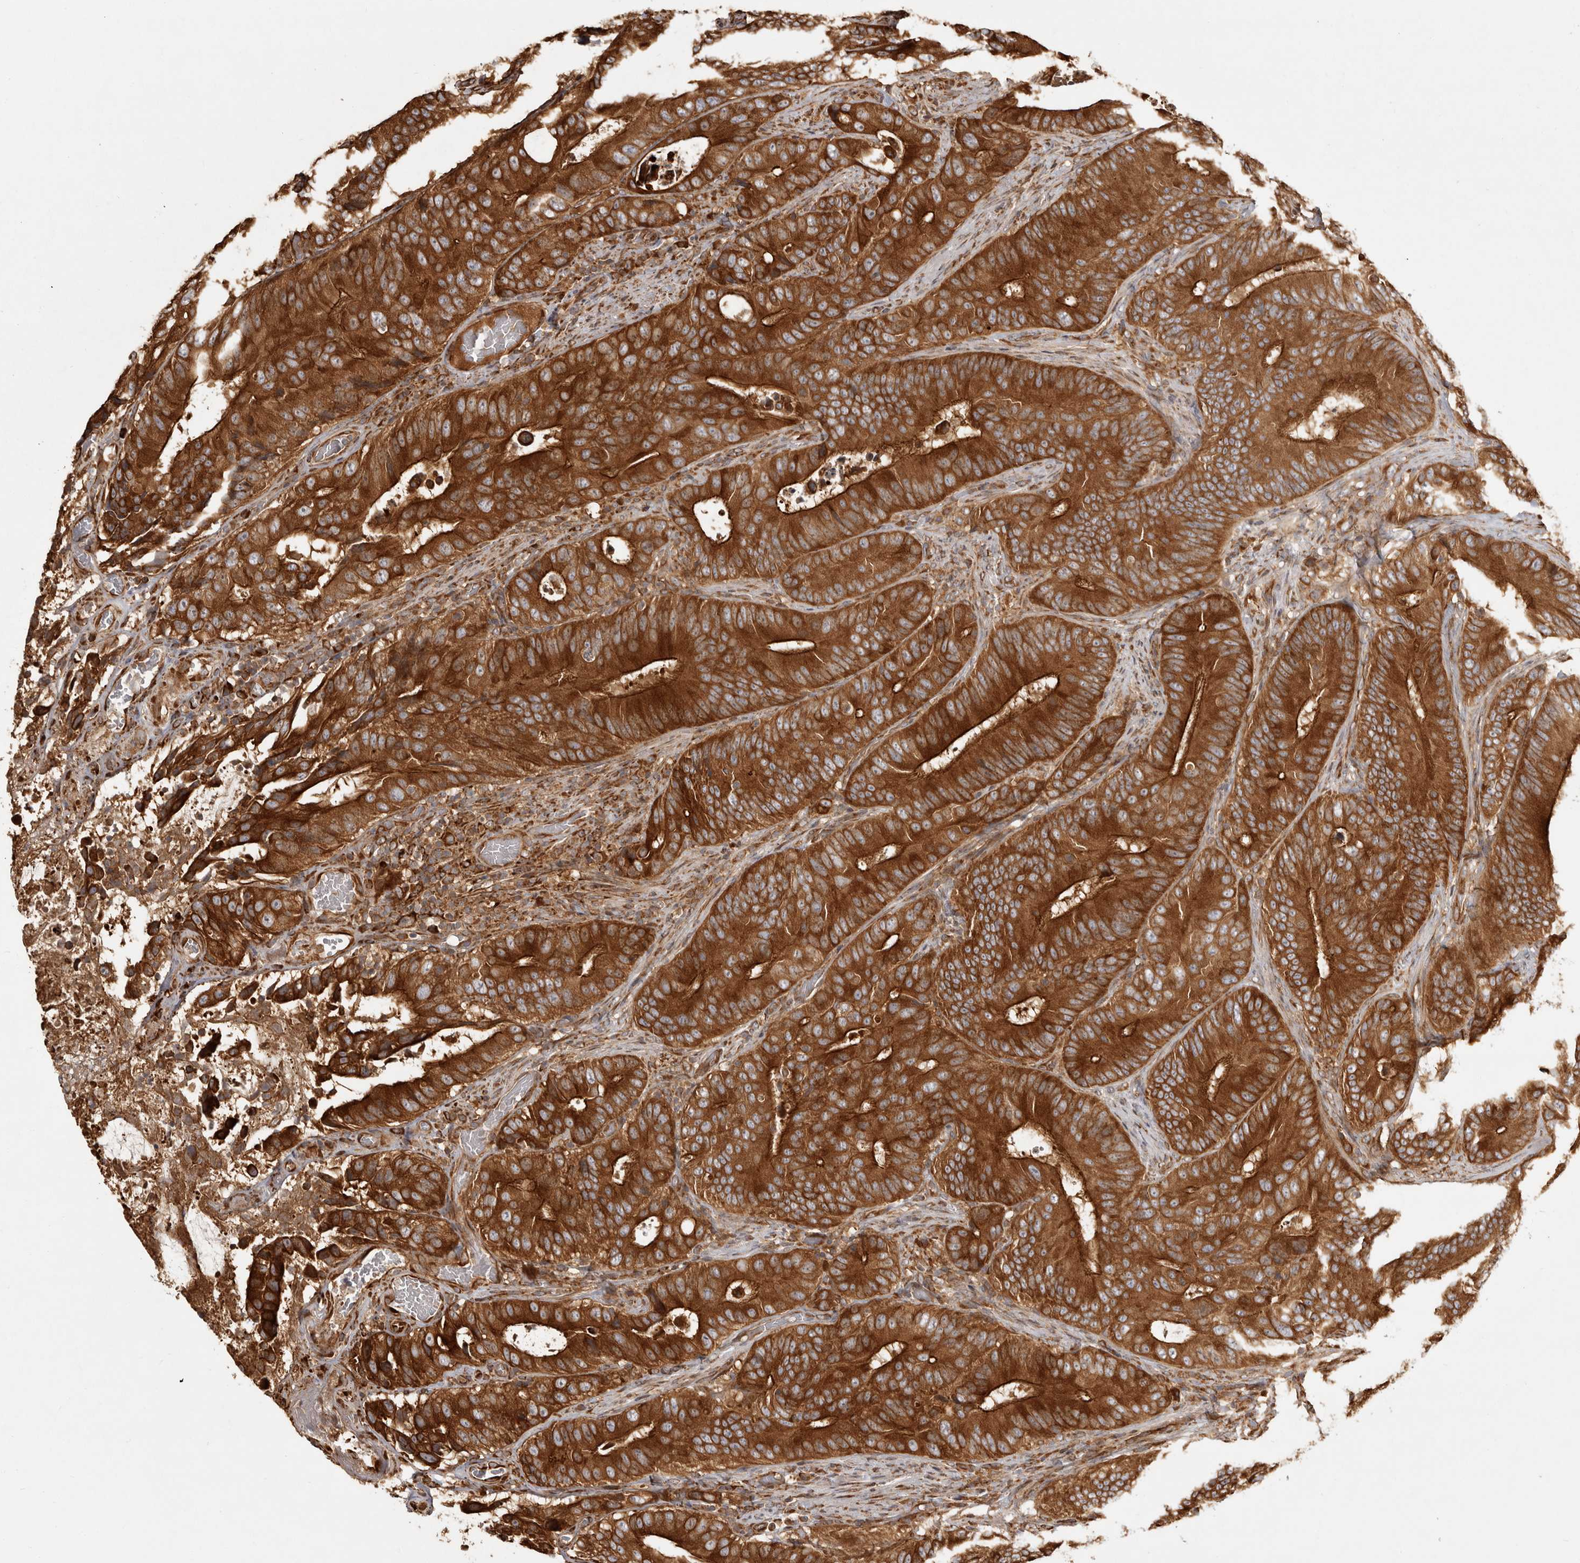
{"staining": {"intensity": "strong", "quantity": ">75%", "location": "cytoplasmic/membranous"}, "tissue": "colorectal cancer", "cell_type": "Tumor cells", "image_type": "cancer", "snomed": [{"axis": "morphology", "description": "Adenocarcinoma, NOS"}, {"axis": "topography", "description": "Colon"}], "caption": "Protein staining shows strong cytoplasmic/membranous expression in about >75% of tumor cells in colorectal cancer.", "gene": "CAMSAP2", "patient": {"sex": "male", "age": 83}}